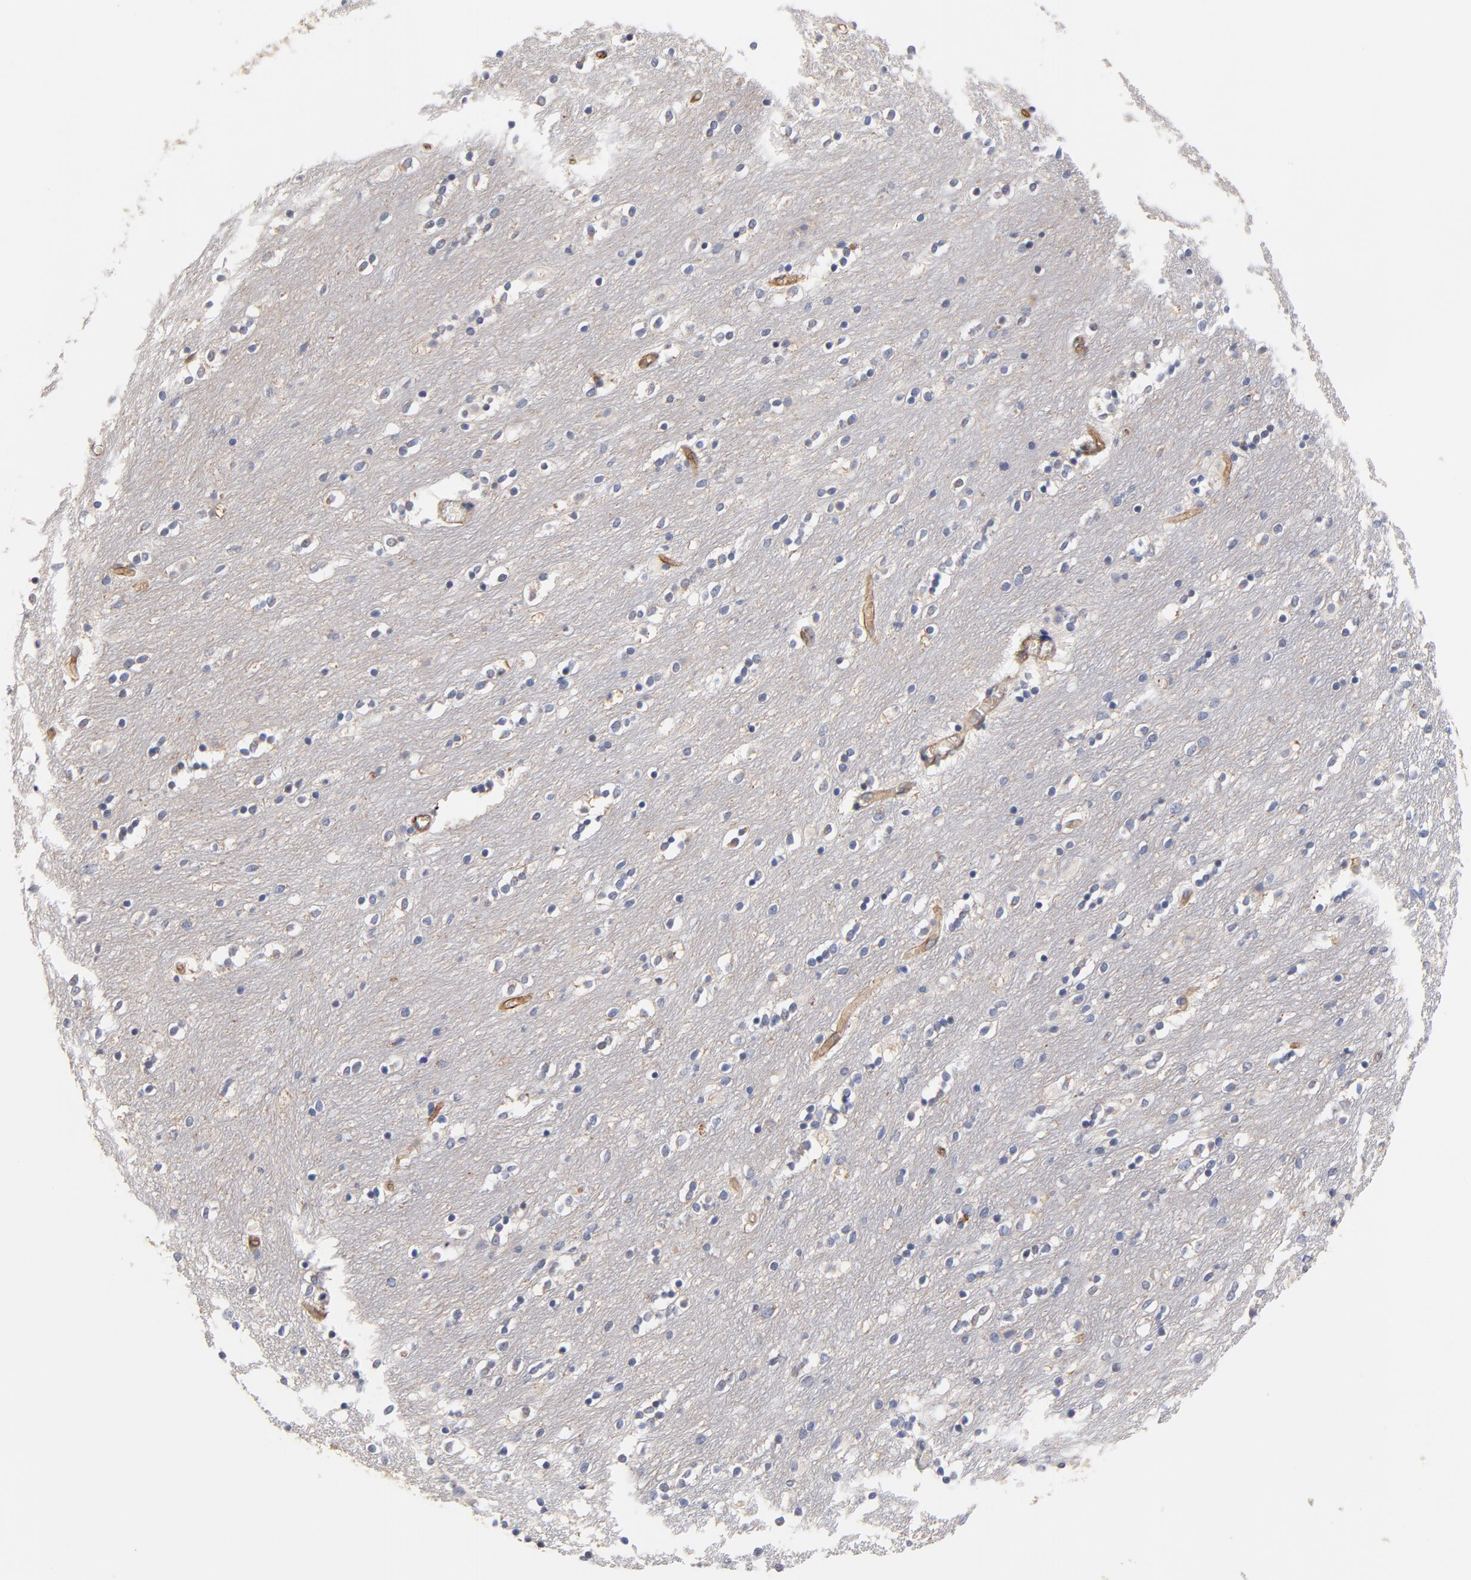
{"staining": {"intensity": "negative", "quantity": "none", "location": "none"}, "tissue": "caudate", "cell_type": "Glial cells", "image_type": "normal", "snomed": [{"axis": "morphology", "description": "Normal tissue, NOS"}, {"axis": "topography", "description": "Lateral ventricle wall"}], "caption": "The micrograph demonstrates no significant staining in glial cells of caudate. (DAB immunohistochemistry, high magnification).", "gene": "FBXL2", "patient": {"sex": "female", "age": 54}}